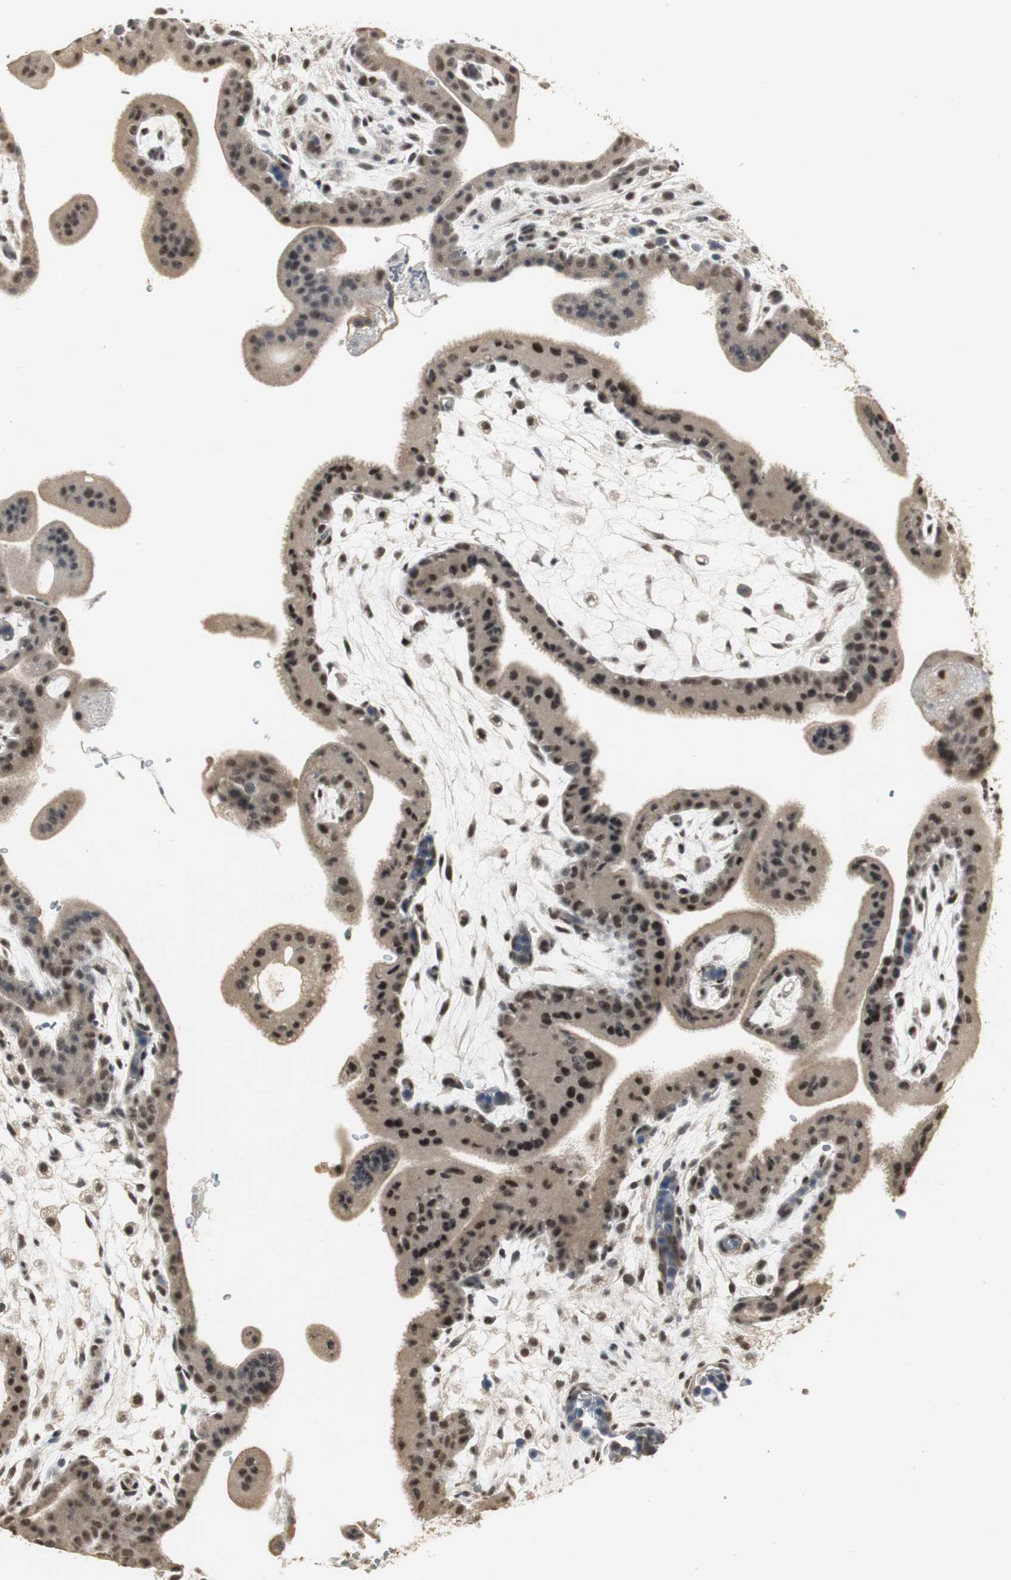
{"staining": {"intensity": "strong", "quantity": ">75%", "location": "cytoplasmic/membranous,nuclear"}, "tissue": "placenta", "cell_type": "Trophoblastic cells", "image_type": "normal", "snomed": [{"axis": "morphology", "description": "Normal tissue, NOS"}, {"axis": "topography", "description": "Placenta"}], "caption": "Protein staining shows strong cytoplasmic/membranous,nuclear staining in about >75% of trophoblastic cells in normal placenta. Ihc stains the protein of interest in brown and the nuclei are stained blue.", "gene": "ELOA", "patient": {"sex": "female", "age": 35}}